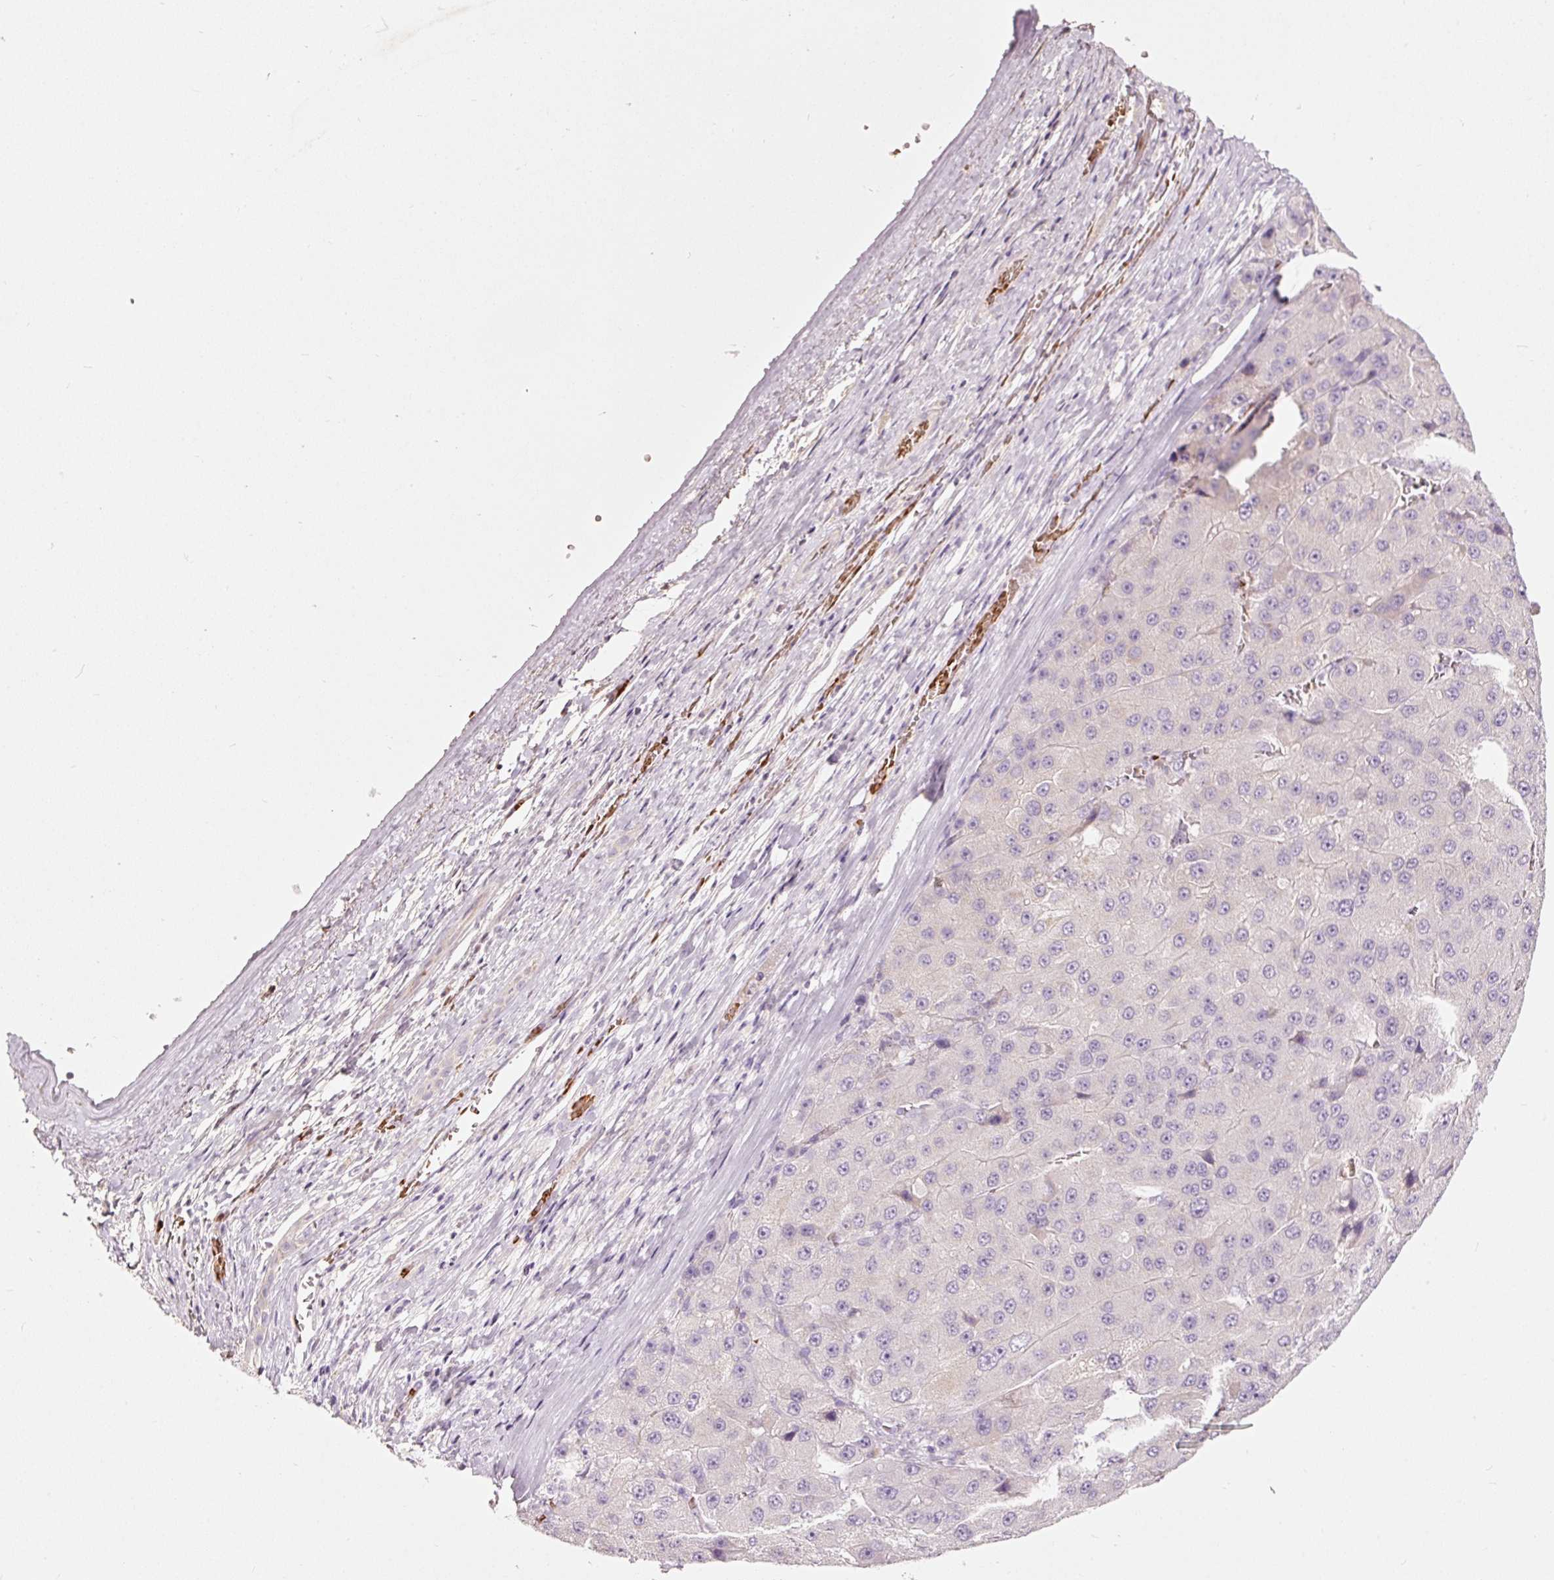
{"staining": {"intensity": "weak", "quantity": "<25%", "location": "cytoplasmic/membranous"}, "tissue": "liver cancer", "cell_type": "Tumor cells", "image_type": "cancer", "snomed": [{"axis": "morphology", "description": "Carcinoma, Hepatocellular, NOS"}, {"axis": "topography", "description": "Liver"}], "caption": "Immunohistochemical staining of human liver cancer (hepatocellular carcinoma) demonstrates no significant staining in tumor cells.", "gene": "LDHAL6B", "patient": {"sex": "female", "age": 73}}